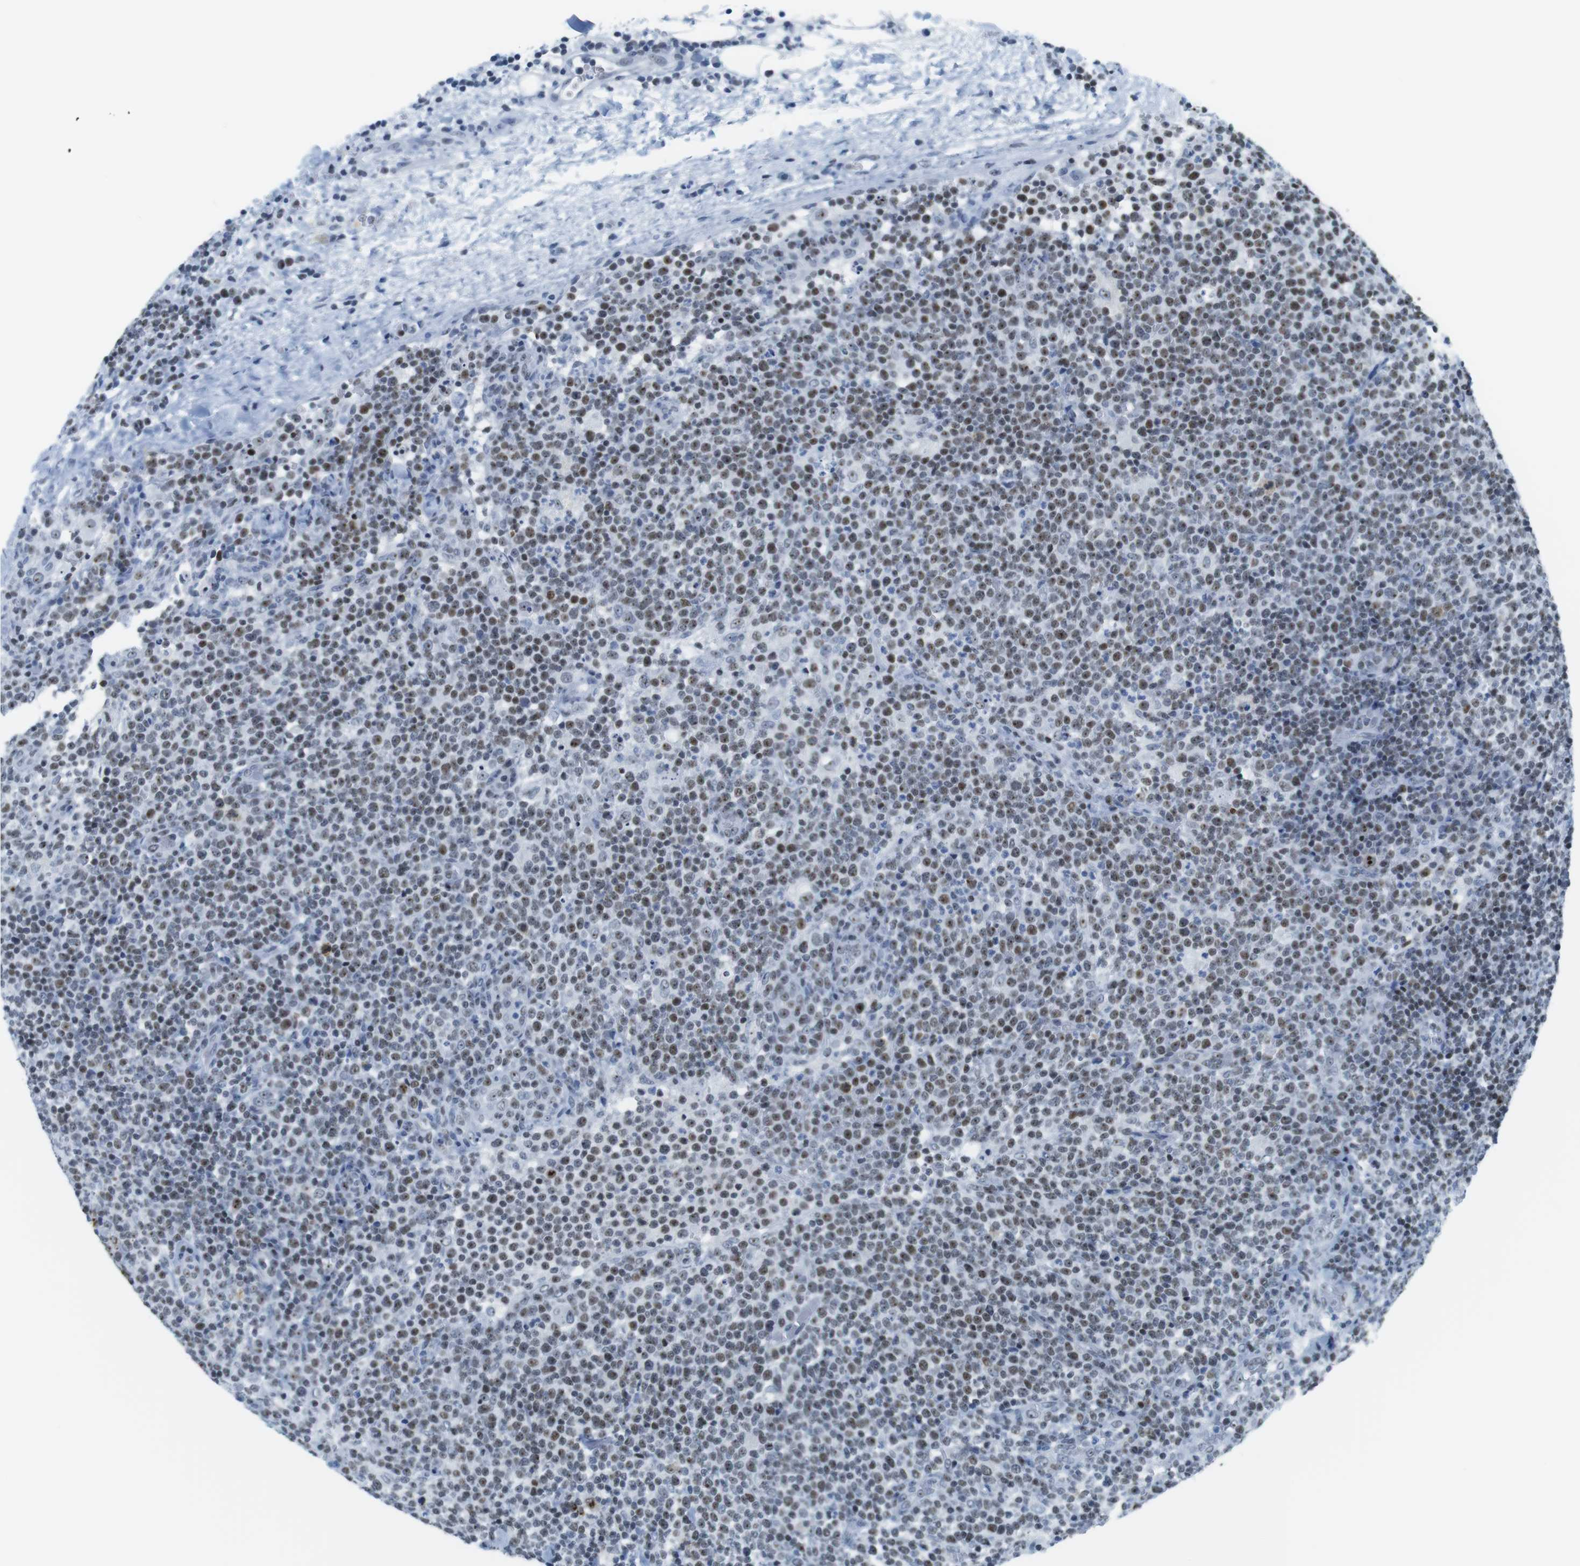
{"staining": {"intensity": "moderate", "quantity": ">75%", "location": "nuclear"}, "tissue": "lymphoma", "cell_type": "Tumor cells", "image_type": "cancer", "snomed": [{"axis": "morphology", "description": "Malignant lymphoma, non-Hodgkin's type, High grade"}, {"axis": "topography", "description": "Lymph node"}], "caption": "Malignant lymphoma, non-Hodgkin's type (high-grade) stained with a brown dye demonstrates moderate nuclear positive staining in approximately >75% of tumor cells.", "gene": "NIFK", "patient": {"sex": "male", "age": 61}}